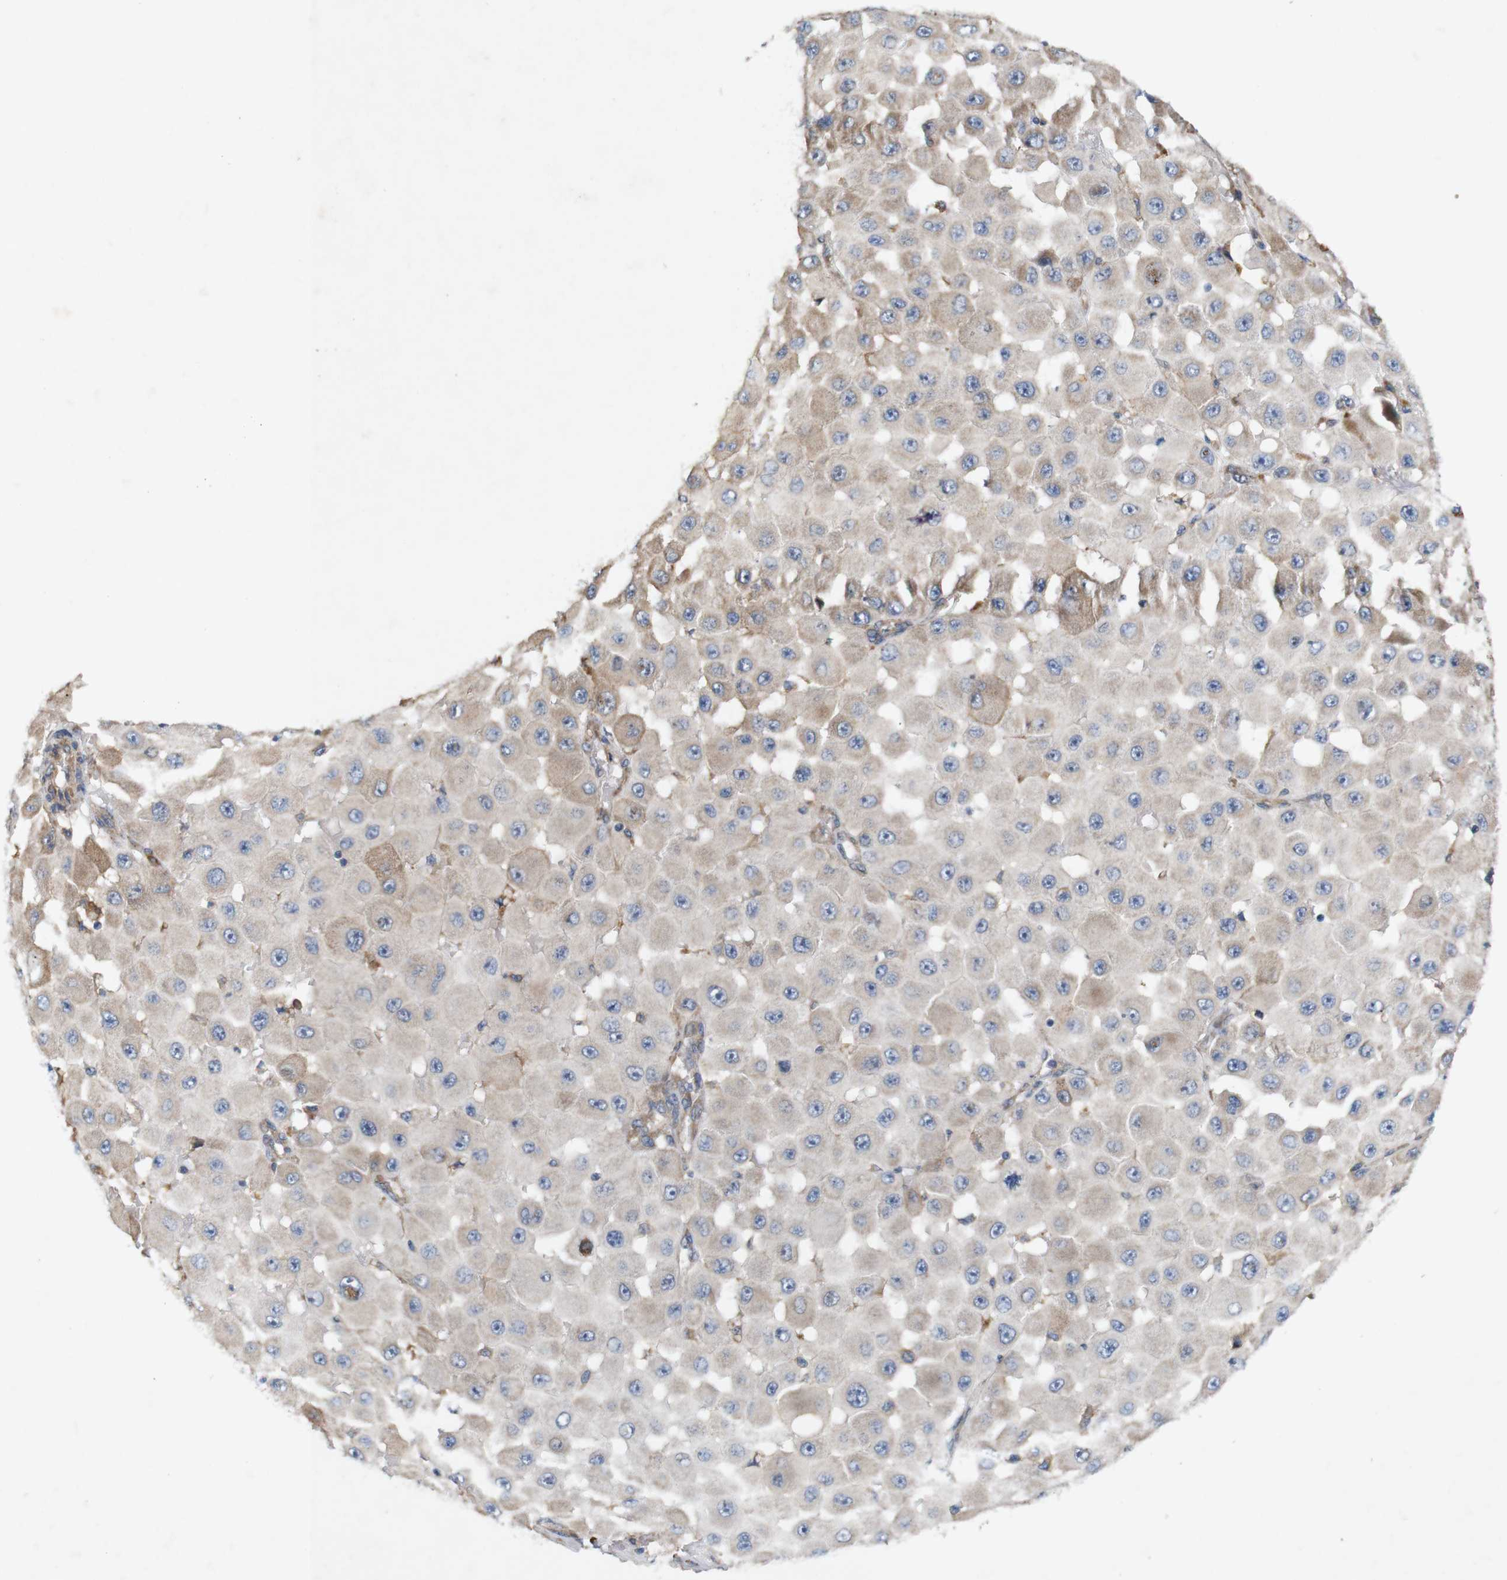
{"staining": {"intensity": "weak", "quantity": "<25%", "location": "cytoplasmic/membranous"}, "tissue": "melanoma", "cell_type": "Tumor cells", "image_type": "cancer", "snomed": [{"axis": "morphology", "description": "Malignant melanoma, NOS"}, {"axis": "topography", "description": "Skin"}], "caption": "Immunohistochemistry (IHC) histopathology image of malignant melanoma stained for a protein (brown), which demonstrates no positivity in tumor cells.", "gene": "SIGLEC8", "patient": {"sex": "female", "age": 81}}